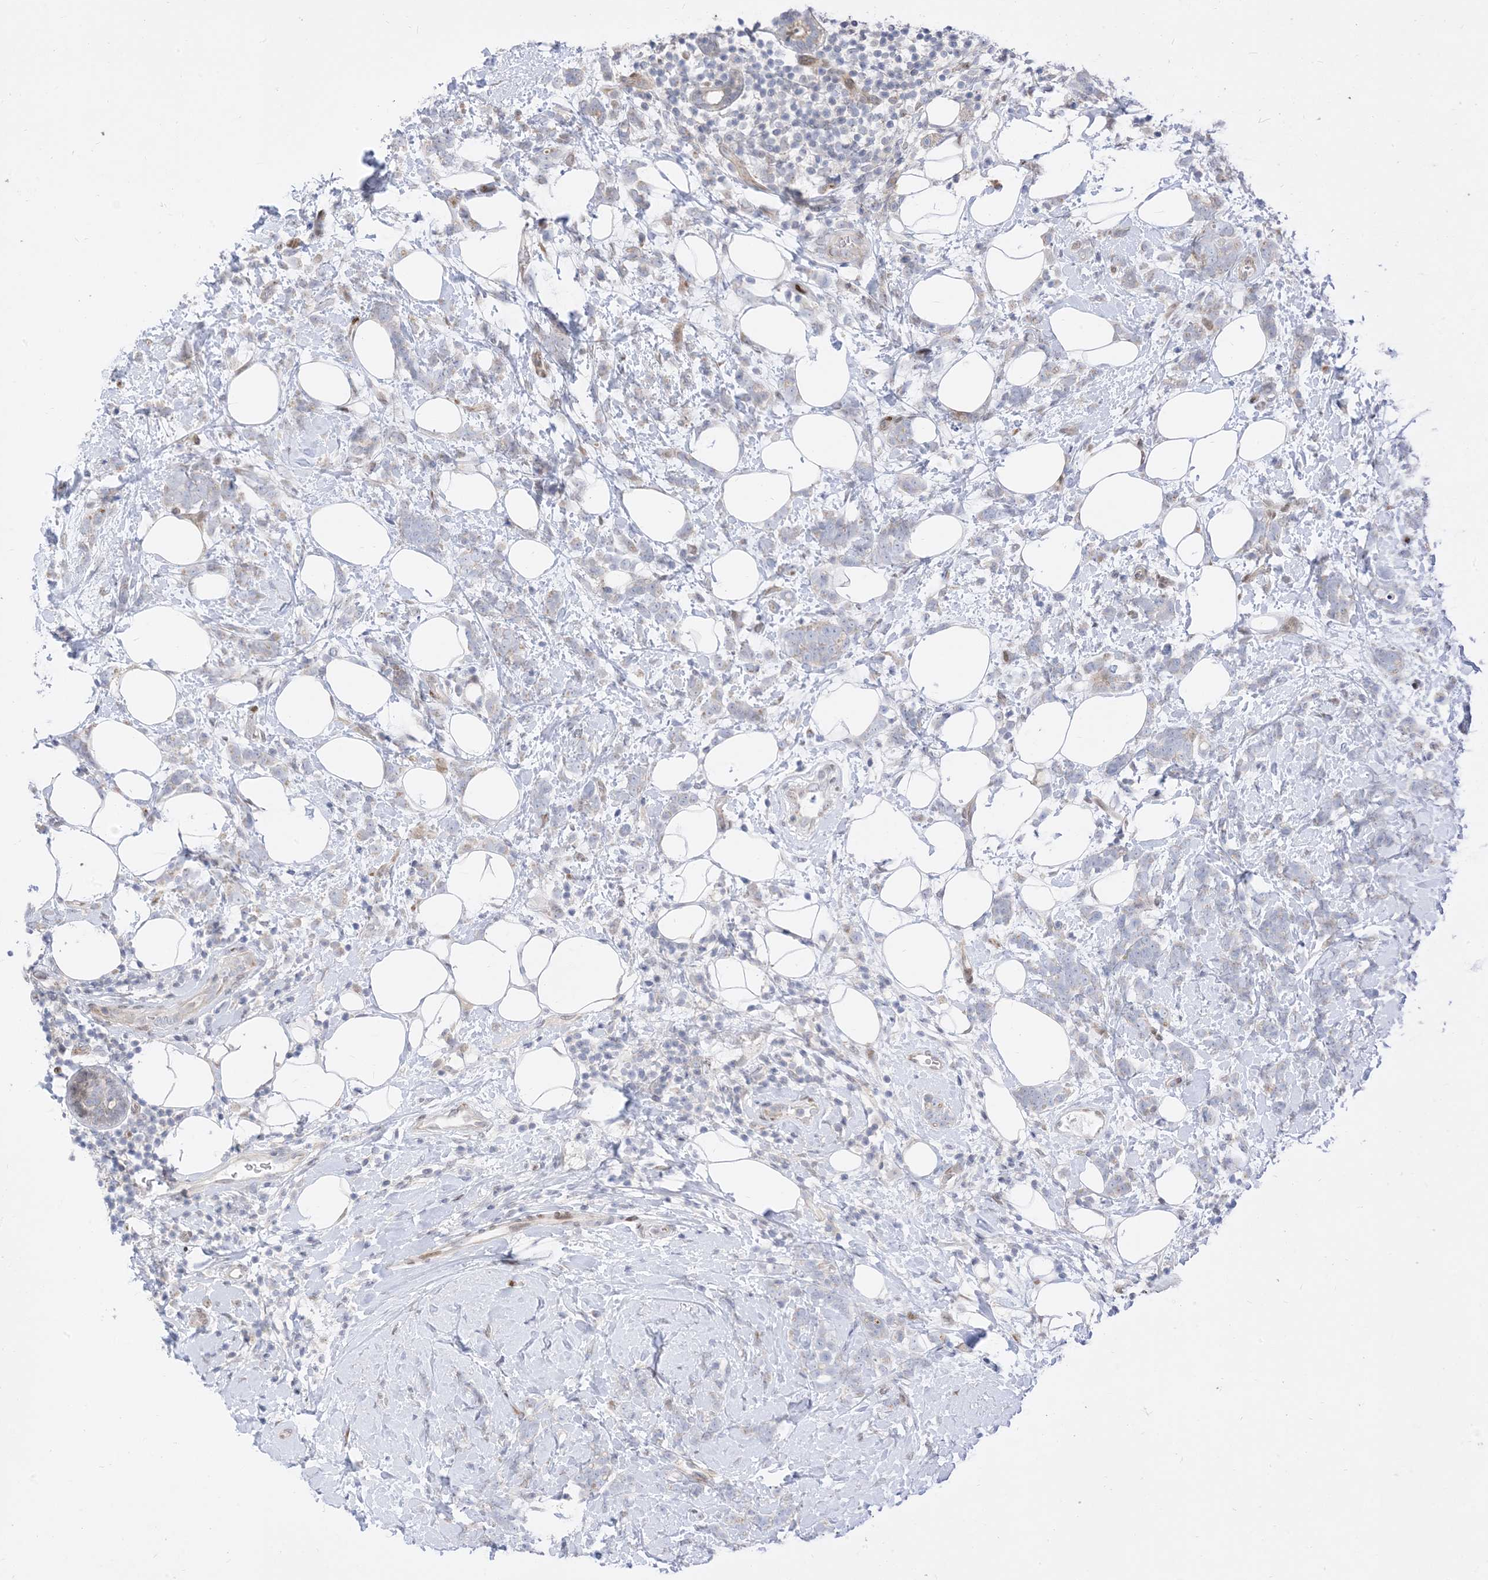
{"staining": {"intensity": "negative", "quantity": "none", "location": "none"}, "tissue": "breast cancer", "cell_type": "Tumor cells", "image_type": "cancer", "snomed": [{"axis": "morphology", "description": "Lobular carcinoma"}, {"axis": "topography", "description": "Breast"}], "caption": "Immunohistochemistry of human breast cancer displays no staining in tumor cells. Nuclei are stained in blue.", "gene": "TYSND1", "patient": {"sex": "female", "age": 58}}